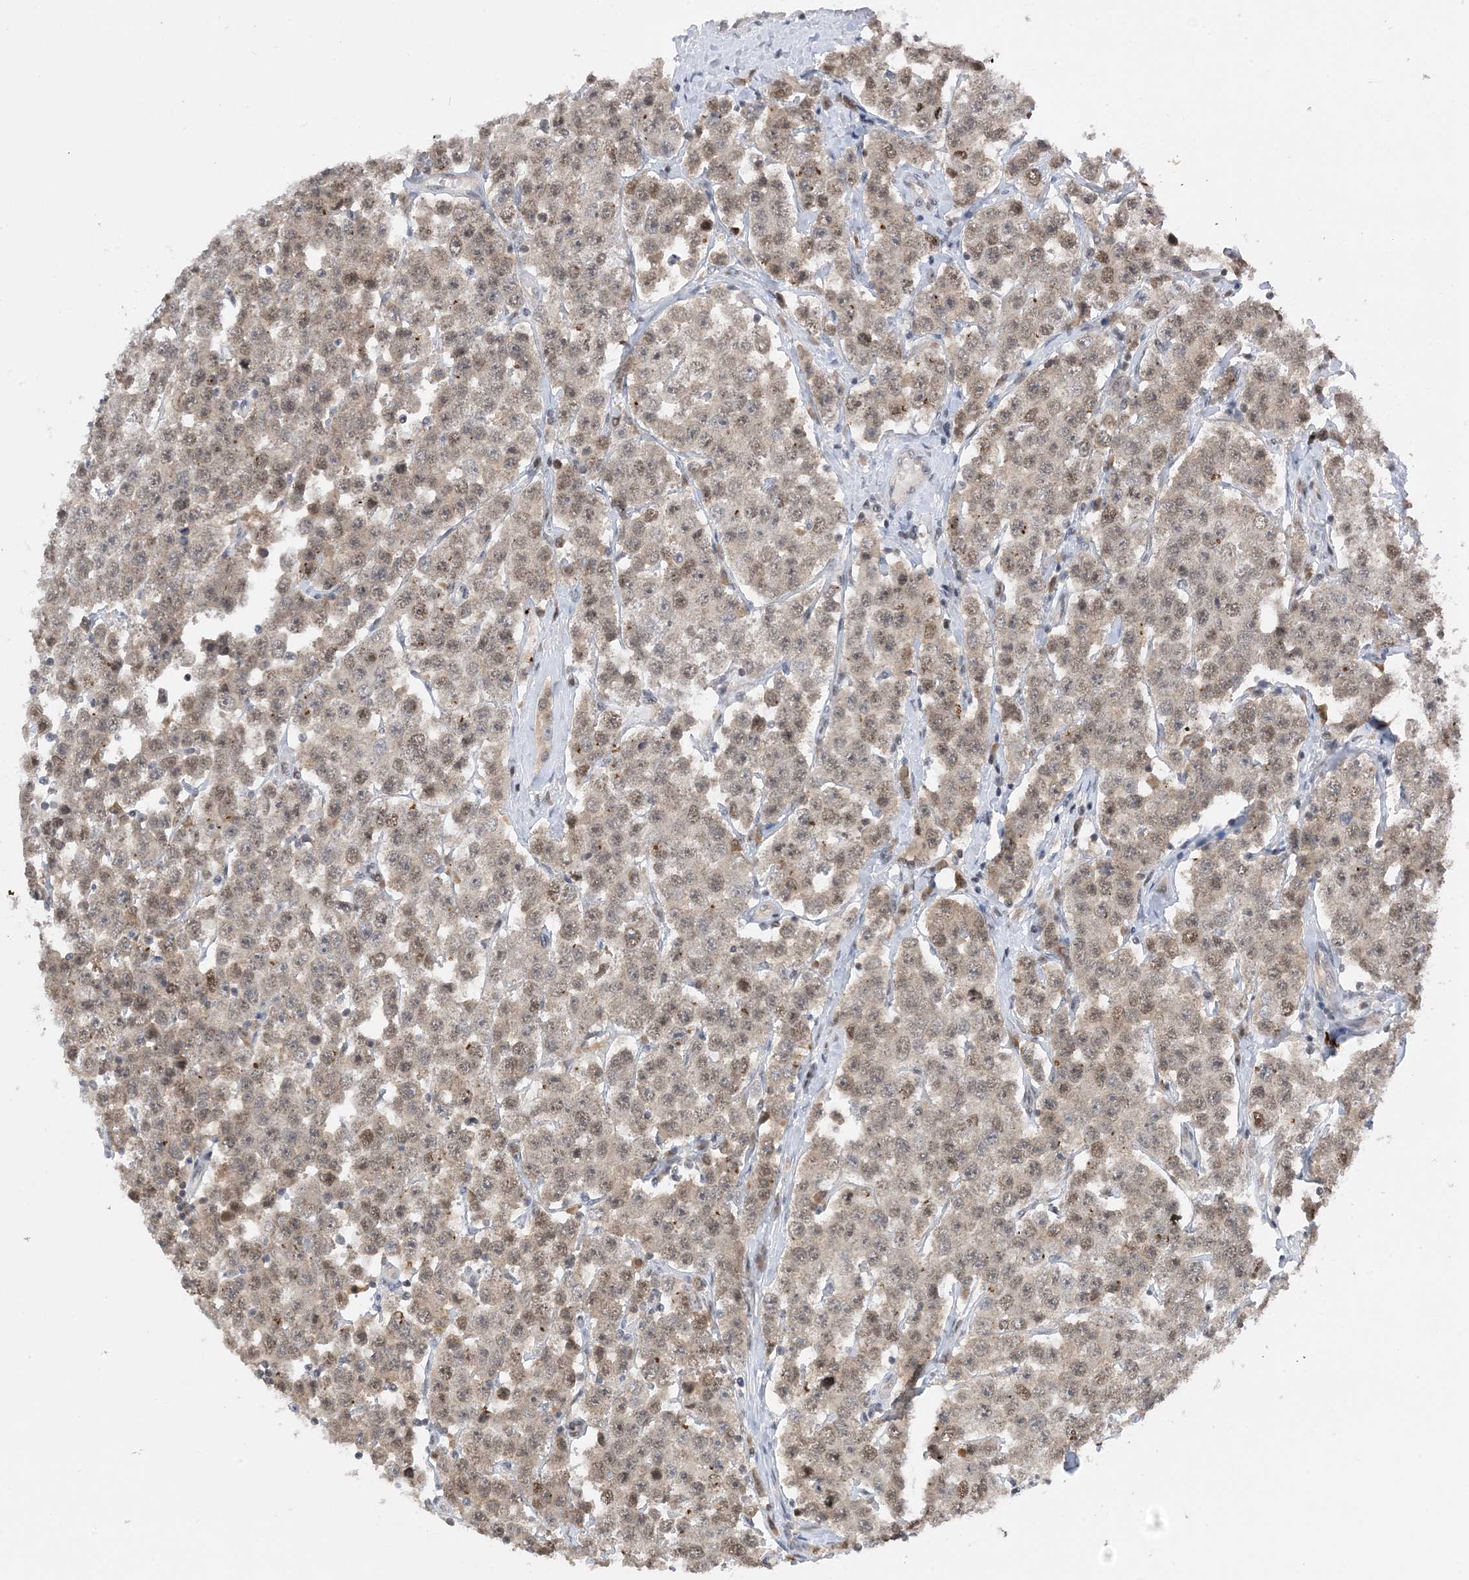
{"staining": {"intensity": "moderate", "quantity": "25%-75%", "location": "nuclear"}, "tissue": "testis cancer", "cell_type": "Tumor cells", "image_type": "cancer", "snomed": [{"axis": "morphology", "description": "Seminoma, NOS"}, {"axis": "topography", "description": "Testis"}], "caption": "Protein staining of testis cancer (seminoma) tissue exhibits moderate nuclear positivity in approximately 25%-75% of tumor cells.", "gene": "ACYP2", "patient": {"sex": "male", "age": 28}}